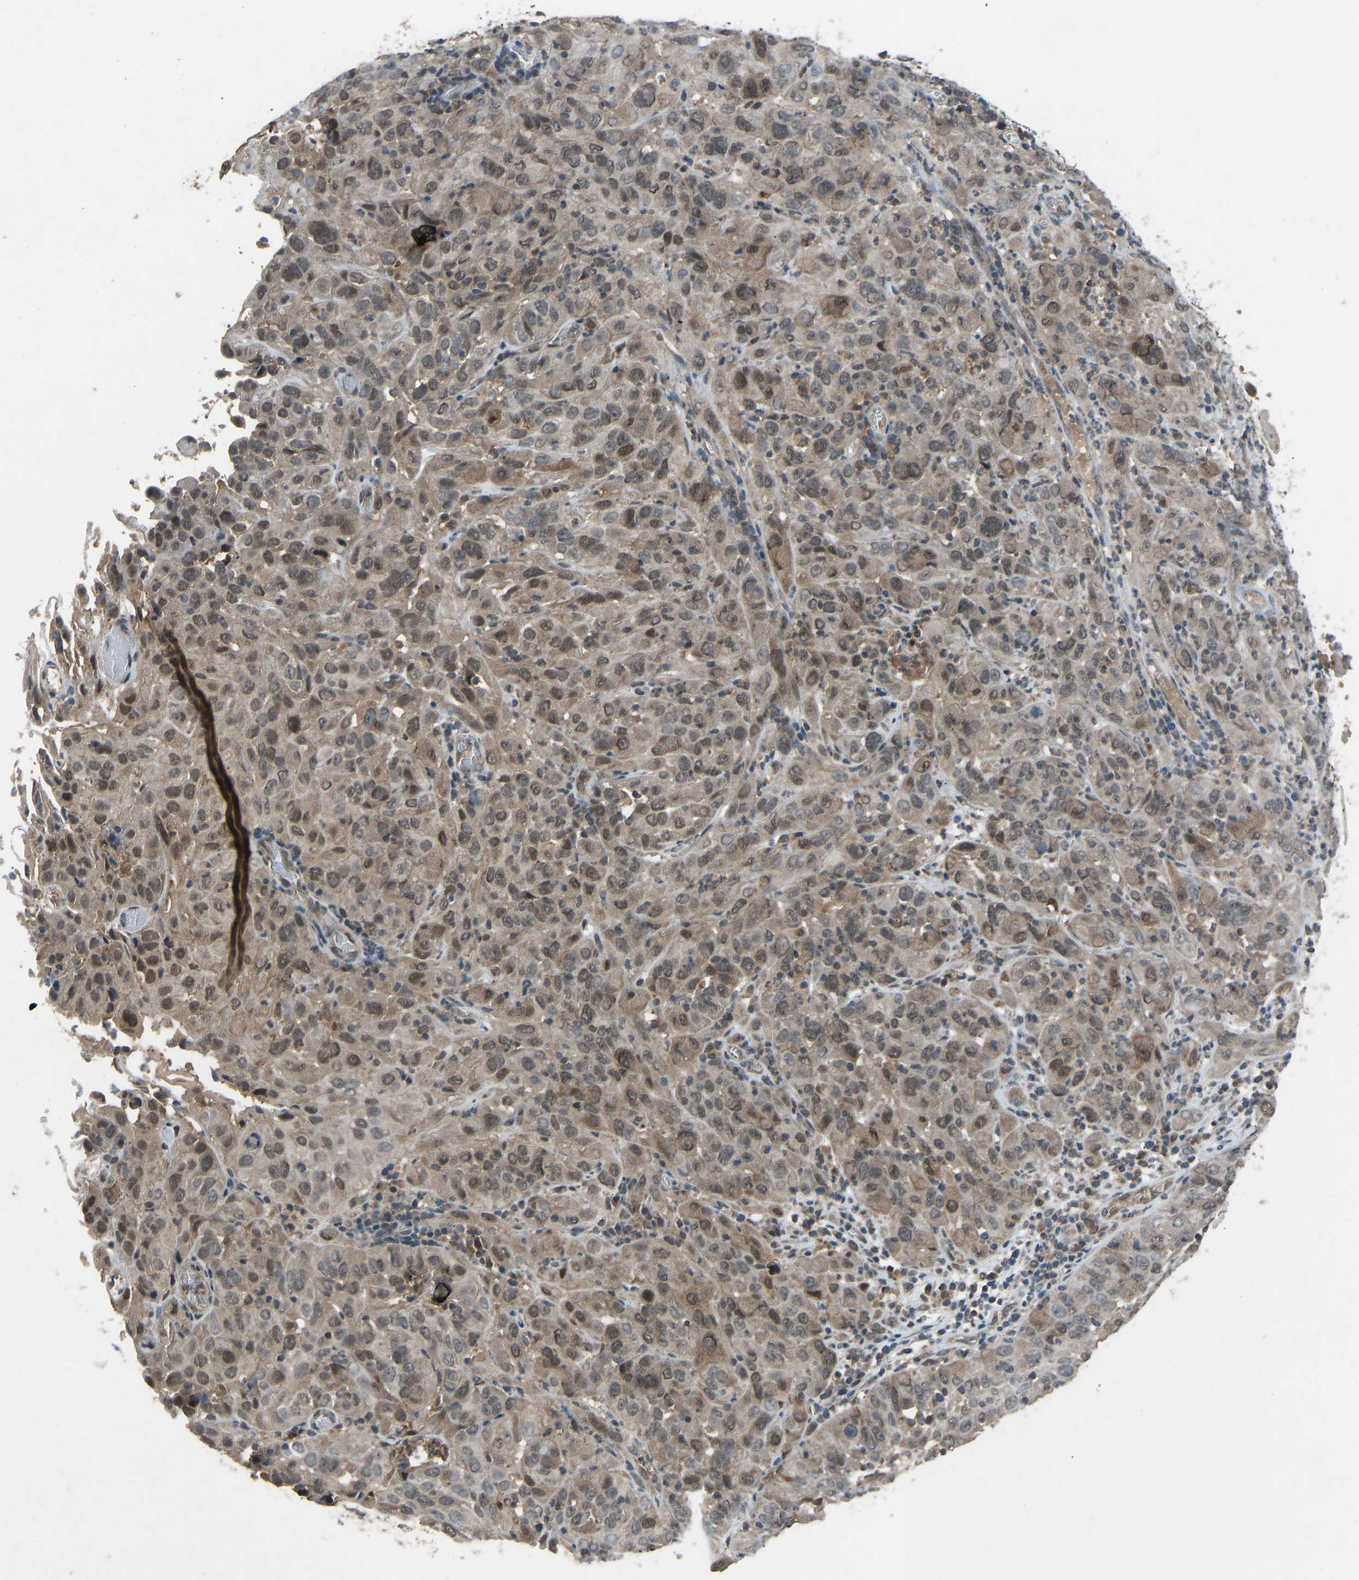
{"staining": {"intensity": "moderate", "quantity": ">75%", "location": "cytoplasmic/membranous,nuclear"}, "tissue": "cervical cancer", "cell_type": "Tumor cells", "image_type": "cancer", "snomed": [{"axis": "morphology", "description": "Squamous cell carcinoma, NOS"}, {"axis": "topography", "description": "Cervix"}], "caption": "Protein staining displays moderate cytoplasmic/membranous and nuclear positivity in about >75% of tumor cells in squamous cell carcinoma (cervical). The protein of interest is shown in brown color, while the nuclei are stained blue.", "gene": "SLC43A1", "patient": {"sex": "female", "age": 32}}